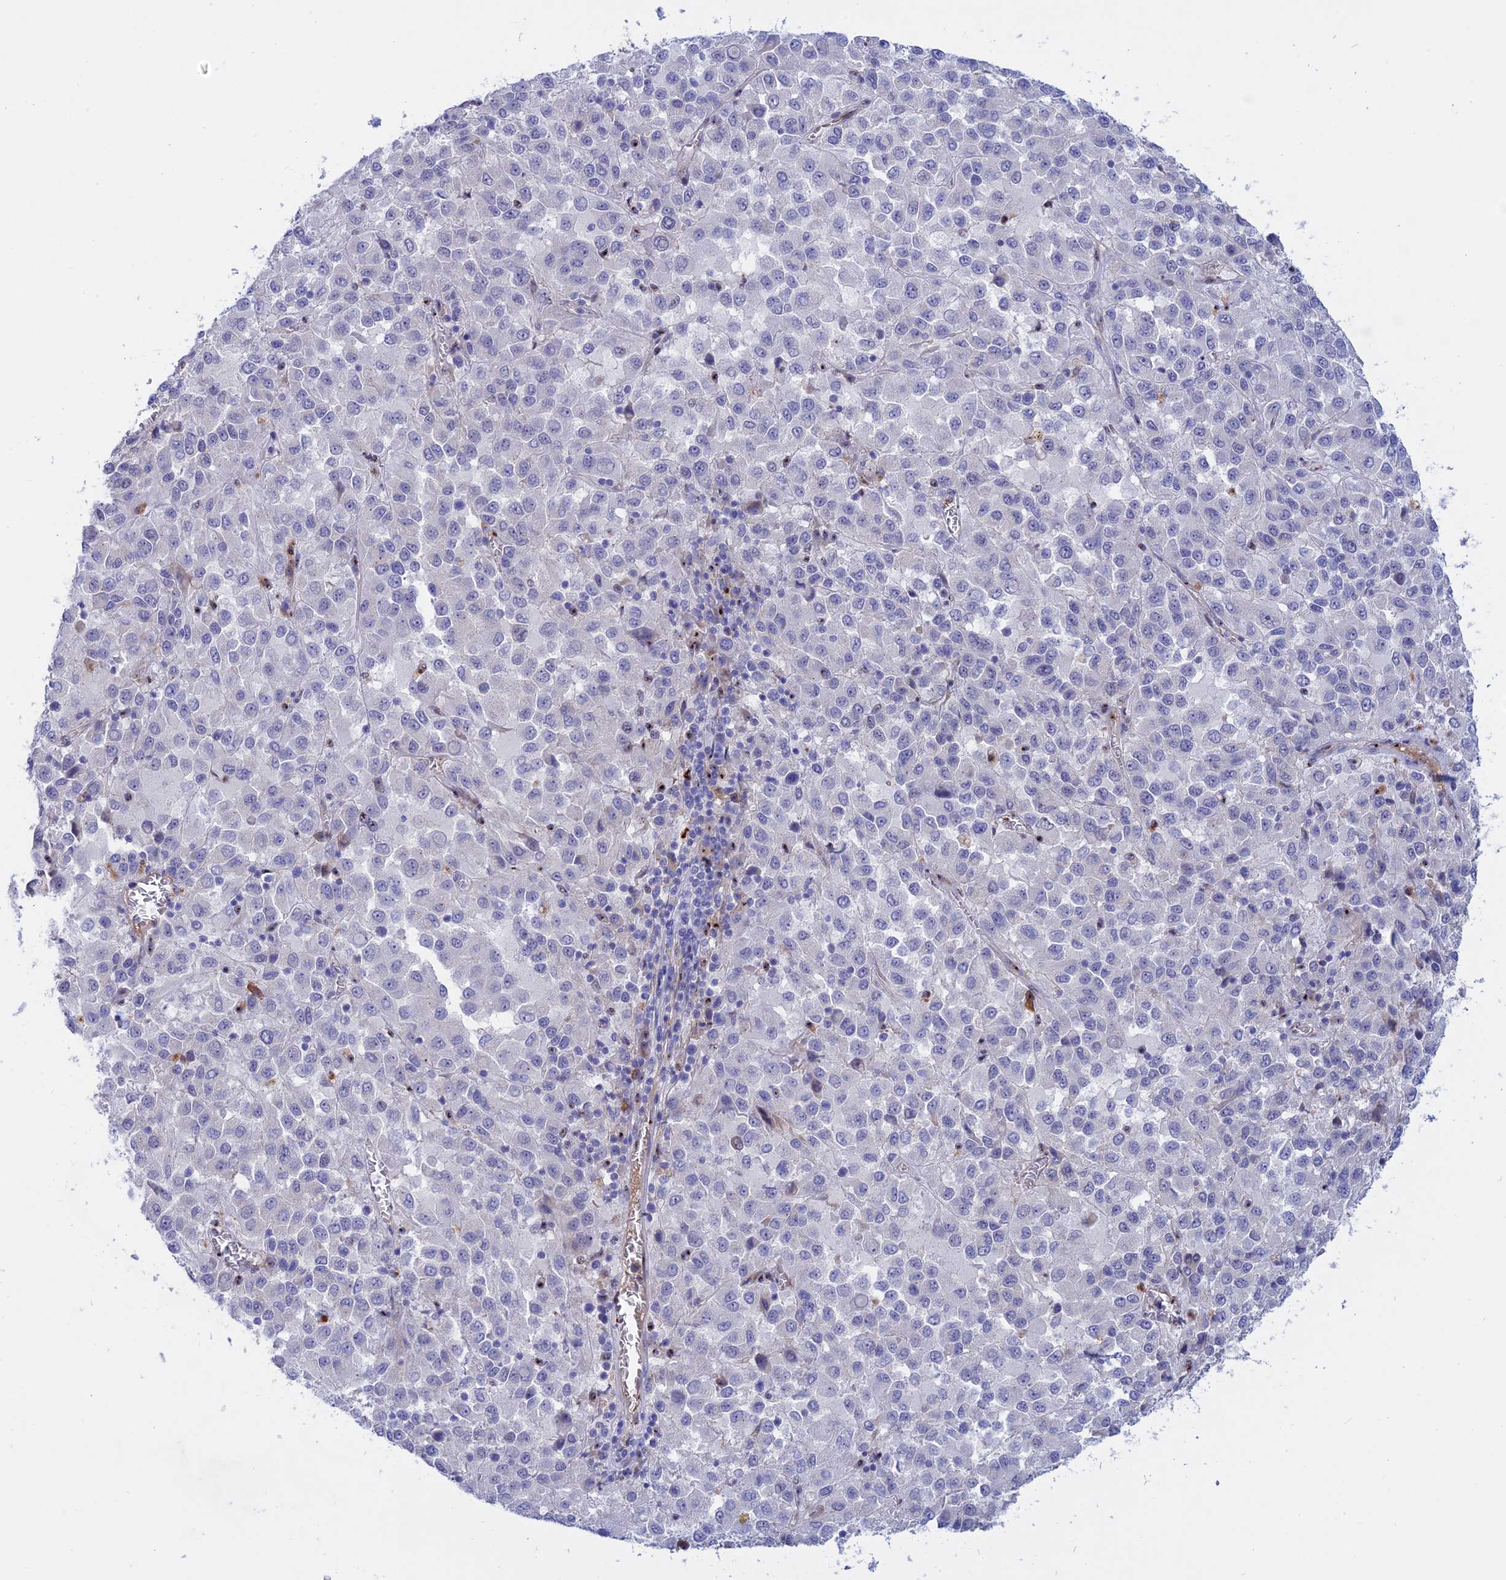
{"staining": {"intensity": "negative", "quantity": "none", "location": "none"}, "tissue": "melanoma", "cell_type": "Tumor cells", "image_type": "cancer", "snomed": [{"axis": "morphology", "description": "Malignant melanoma, Metastatic site"}, {"axis": "topography", "description": "Lung"}], "caption": "Image shows no protein expression in tumor cells of melanoma tissue.", "gene": "GK5", "patient": {"sex": "male", "age": 64}}